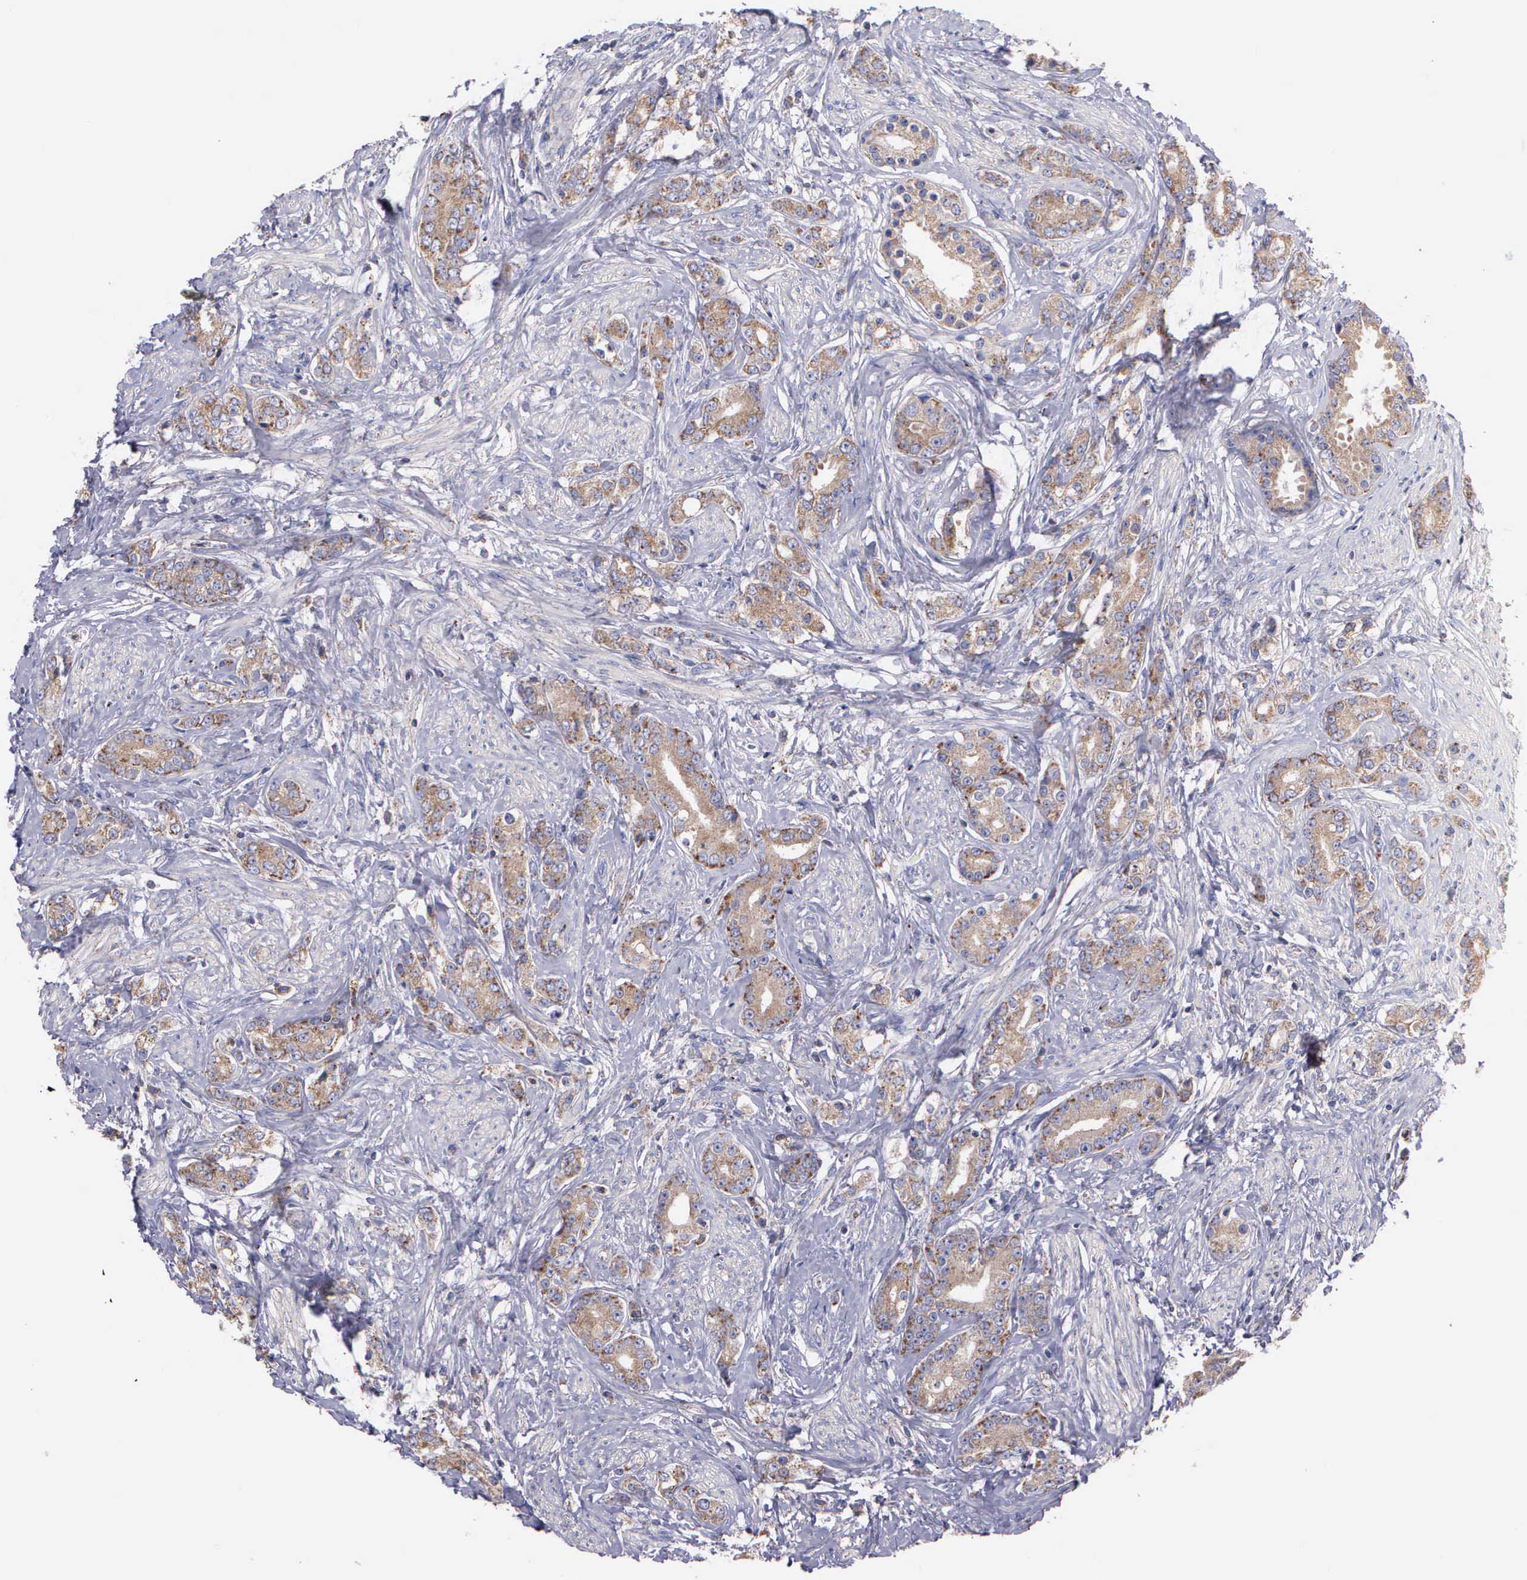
{"staining": {"intensity": "weak", "quantity": ">75%", "location": "cytoplasmic/membranous"}, "tissue": "prostate cancer", "cell_type": "Tumor cells", "image_type": "cancer", "snomed": [{"axis": "morphology", "description": "Adenocarcinoma, Medium grade"}, {"axis": "topography", "description": "Prostate"}], "caption": "IHC image of prostate adenocarcinoma (medium-grade) stained for a protein (brown), which shows low levels of weak cytoplasmic/membranous staining in approximately >75% of tumor cells.", "gene": "MIA2", "patient": {"sex": "male", "age": 59}}